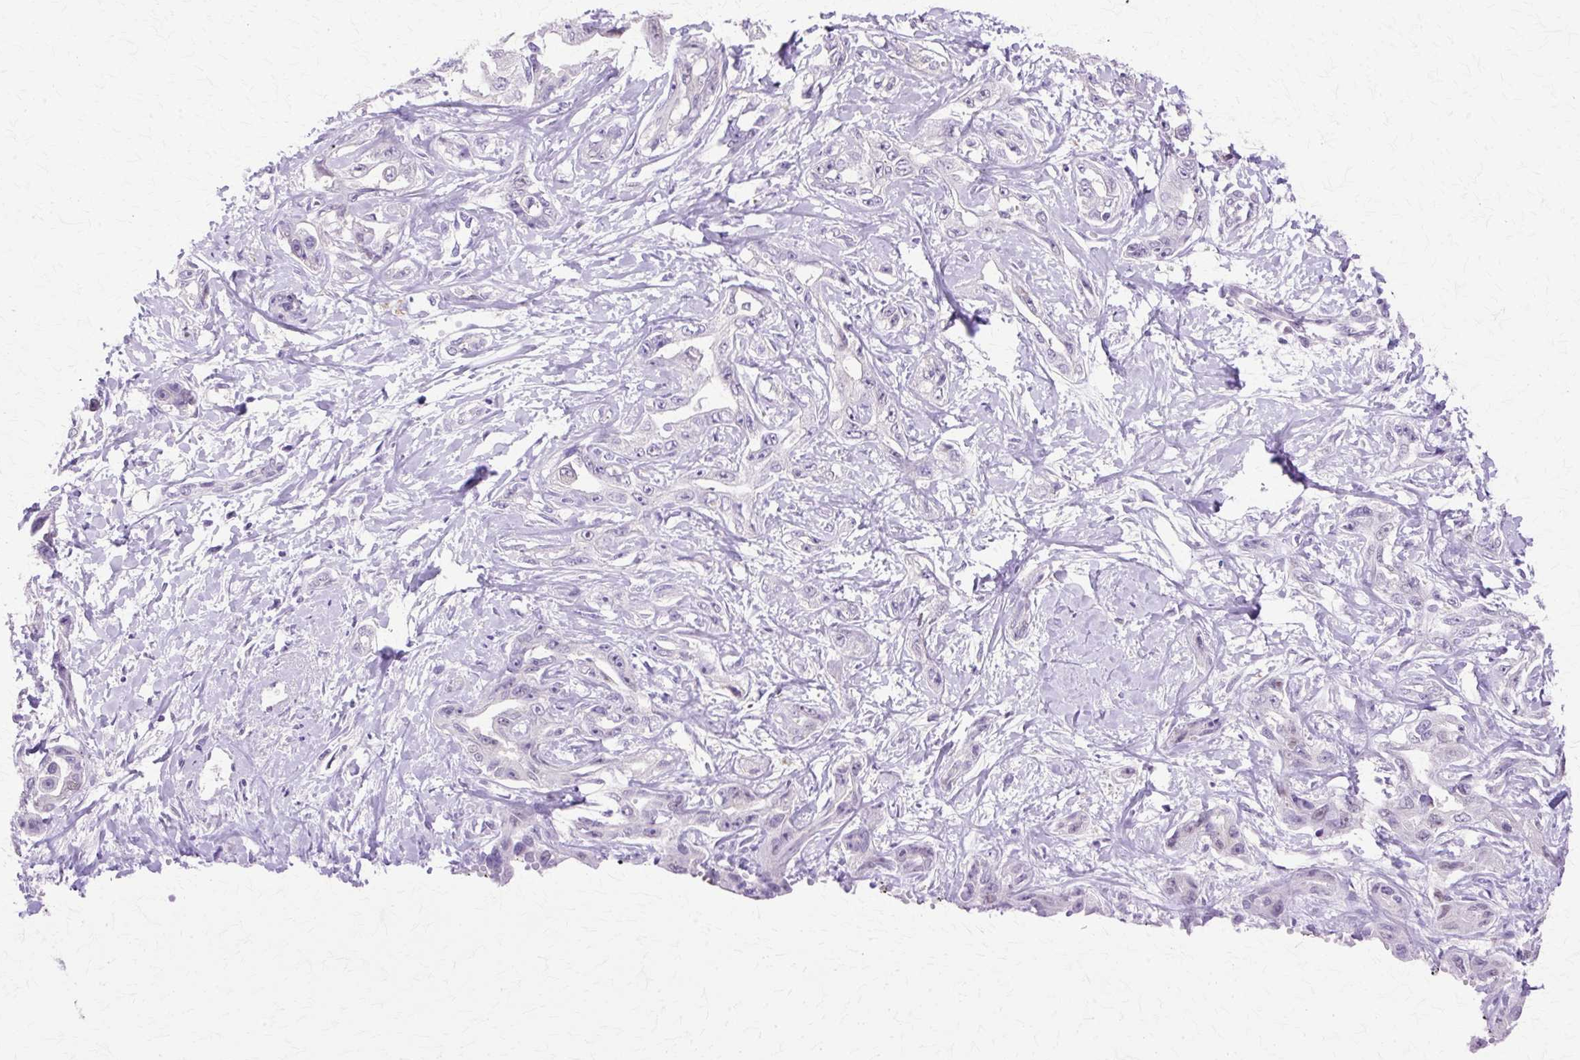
{"staining": {"intensity": "negative", "quantity": "none", "location": "none"}, "tissue": "liver cancer", "cell_type": "Tumor cells", "image_type": "cancer", "snomed": [{"axis": "morphology", "description": "Cholangiocarcinoma"}, {"axis": "topography", "description": "Liver"}], "caption": "There is no significant staining in tumor cells of liver cancer (cholangiocarcinoma).", "gene": "HSPA8", "patient": {"sex": "male", "age": 59}}